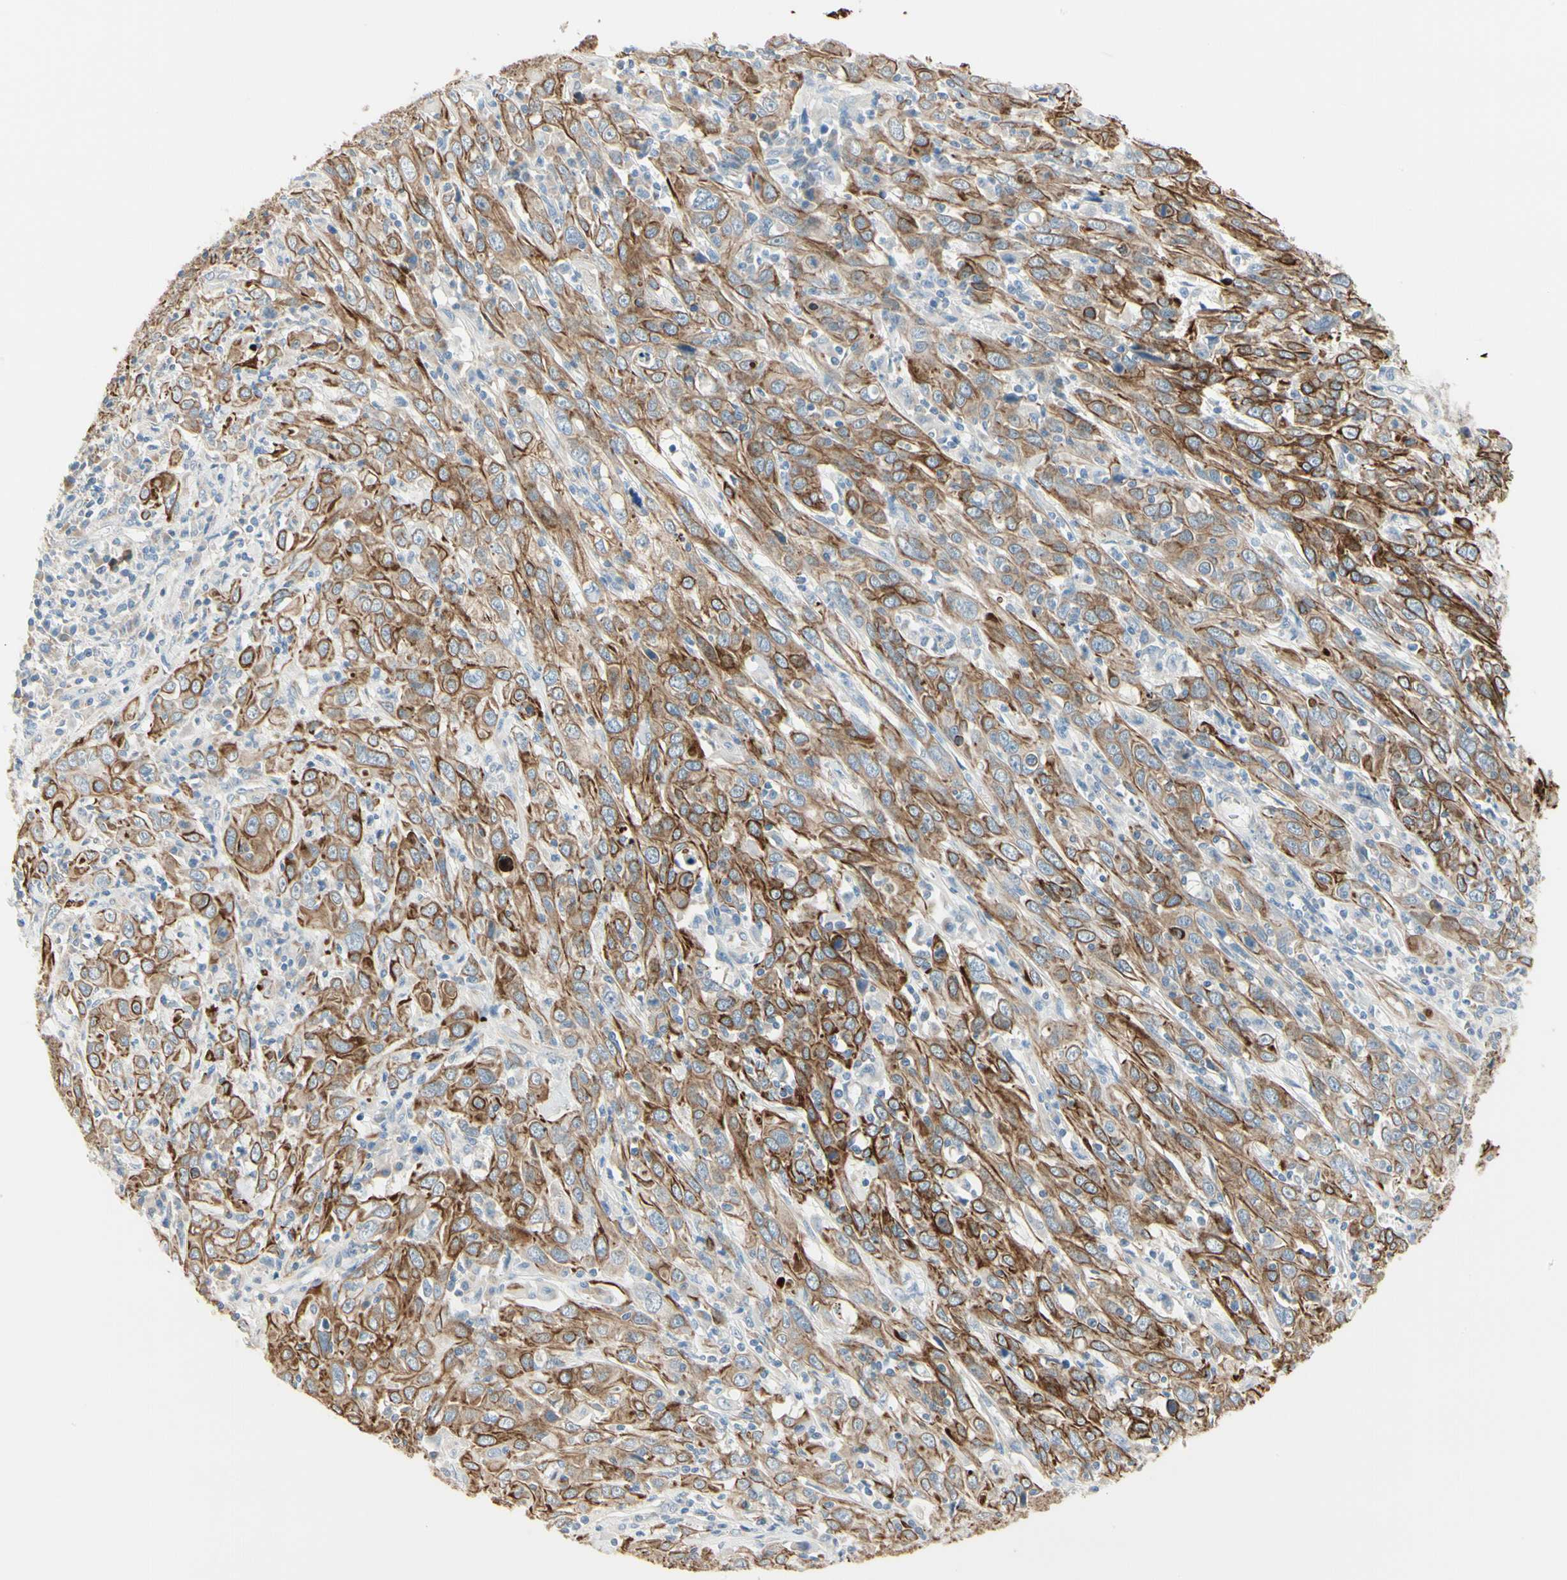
{"staining": {"intensity": "strong", "quantity": ">75%", "location": "cytoplasmic/membranous"}, "tissue": "cervical cancer", "cell_type": "Tumor cells", "image_type": "cancer", "snomed": [{"axis": "morphology", "description": "Squamous cell carcinoma, NOS"}, {"axis": "topography", "description": "Cervix"}], "caption": "Immunohistochemical staining of cervical squamous cell carcinoma exhibits high levels of strong cytoplasmic/membranous protein staining in about >75% of tumor cells.", "gene": "DUSP12", "patient": {"sex": "female", "age": 46}}